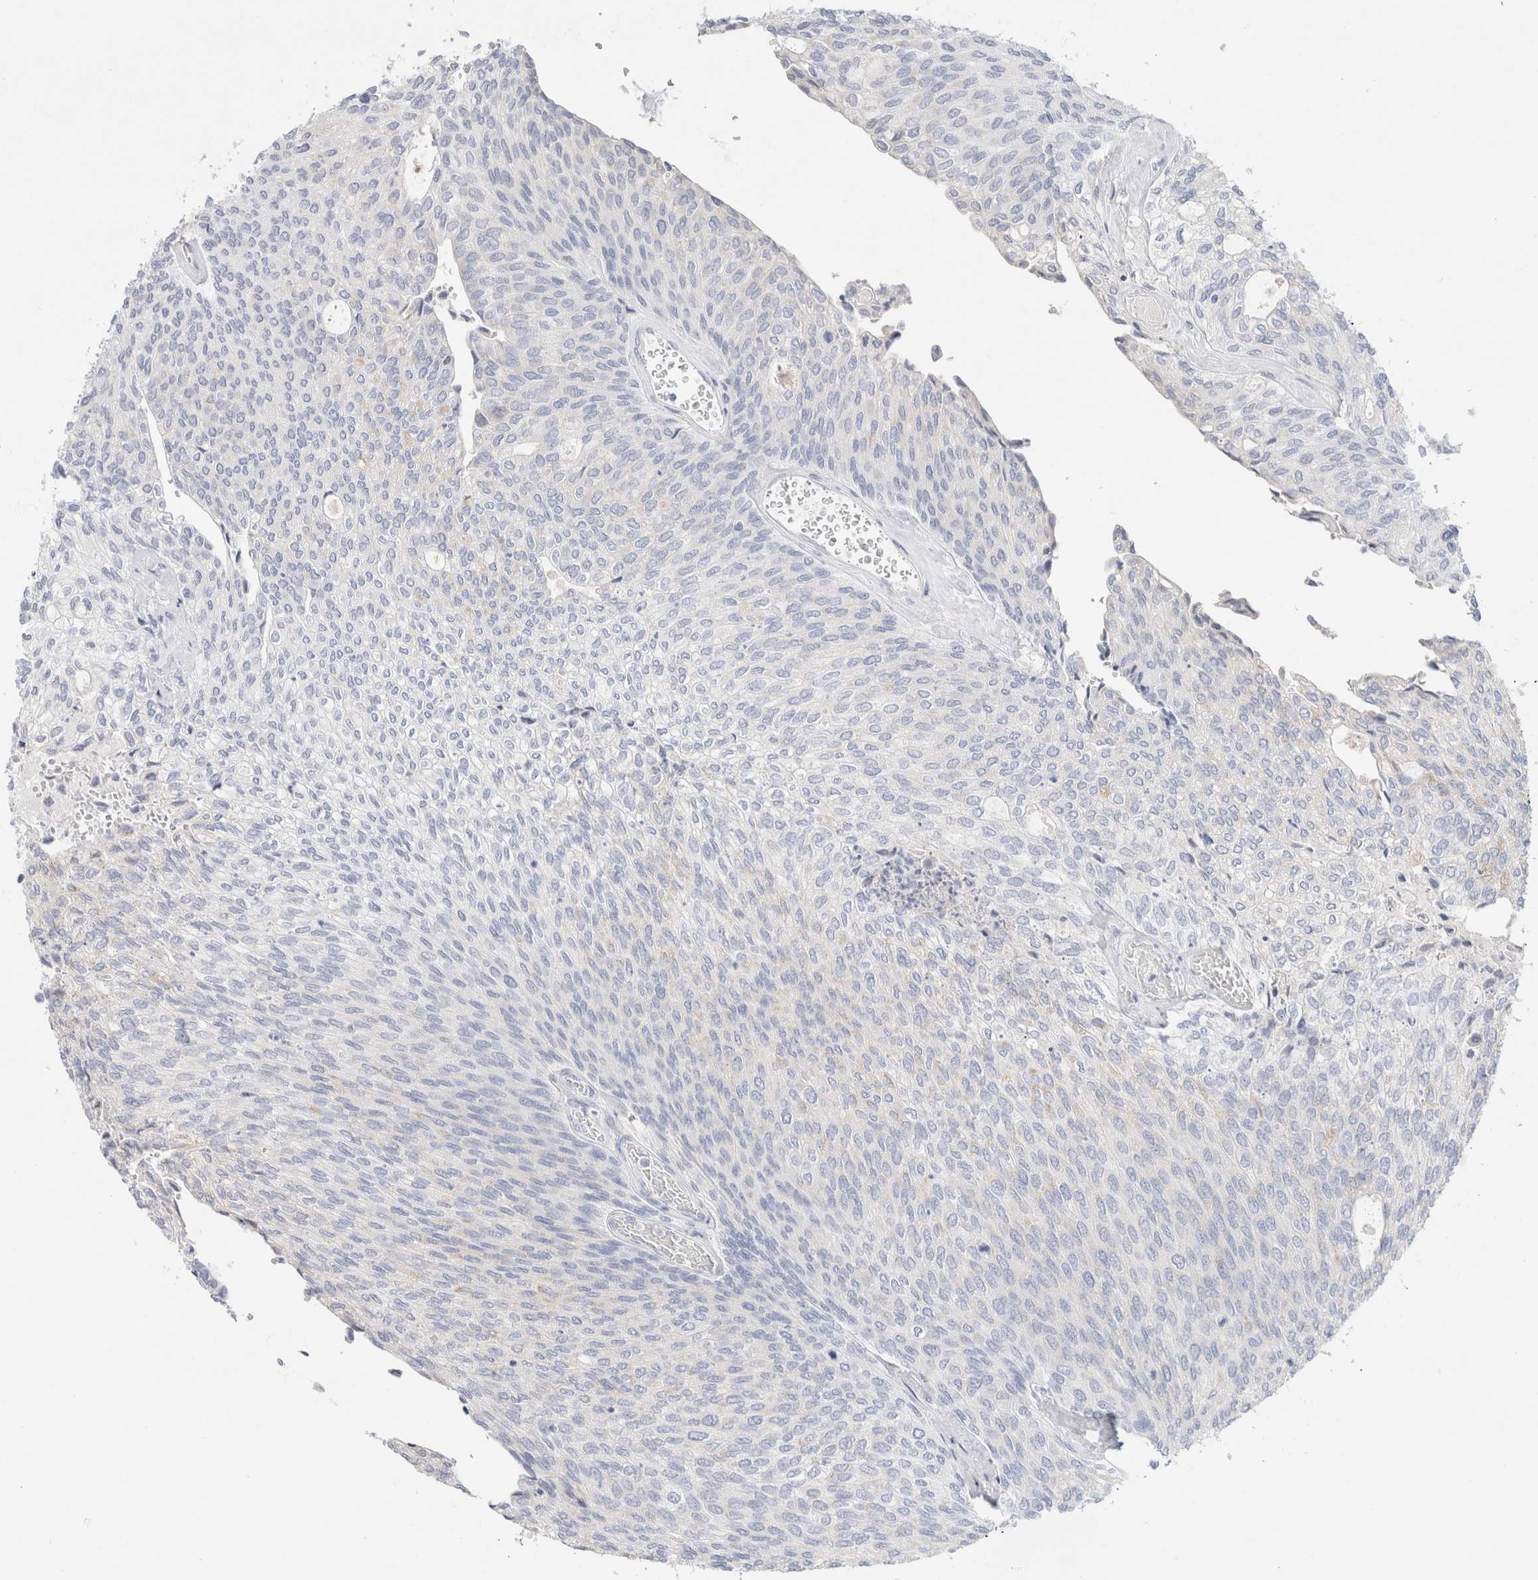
{"staining": {"intensity": "negative", "quantity": "none", "location": "none"}, "tissue": "urothelial cancer", "cell_type": "Tumor cells", "image_type": "cancer", "snomed": [{"axis": "morphology", "description": "Urothelial carcinoma, Low grade"}, {"axis": "topography", "description": "Urinary bladder"}], "caption": "Immunohistochemistry micrograph of neoplastic tissue: human urothelial carcinoma (low-grade) stained with DAB demonstrates no significant protein staining in tumor cells.", "gene": "GADD45G", "patient": {"sex": "female", "age": 79}}